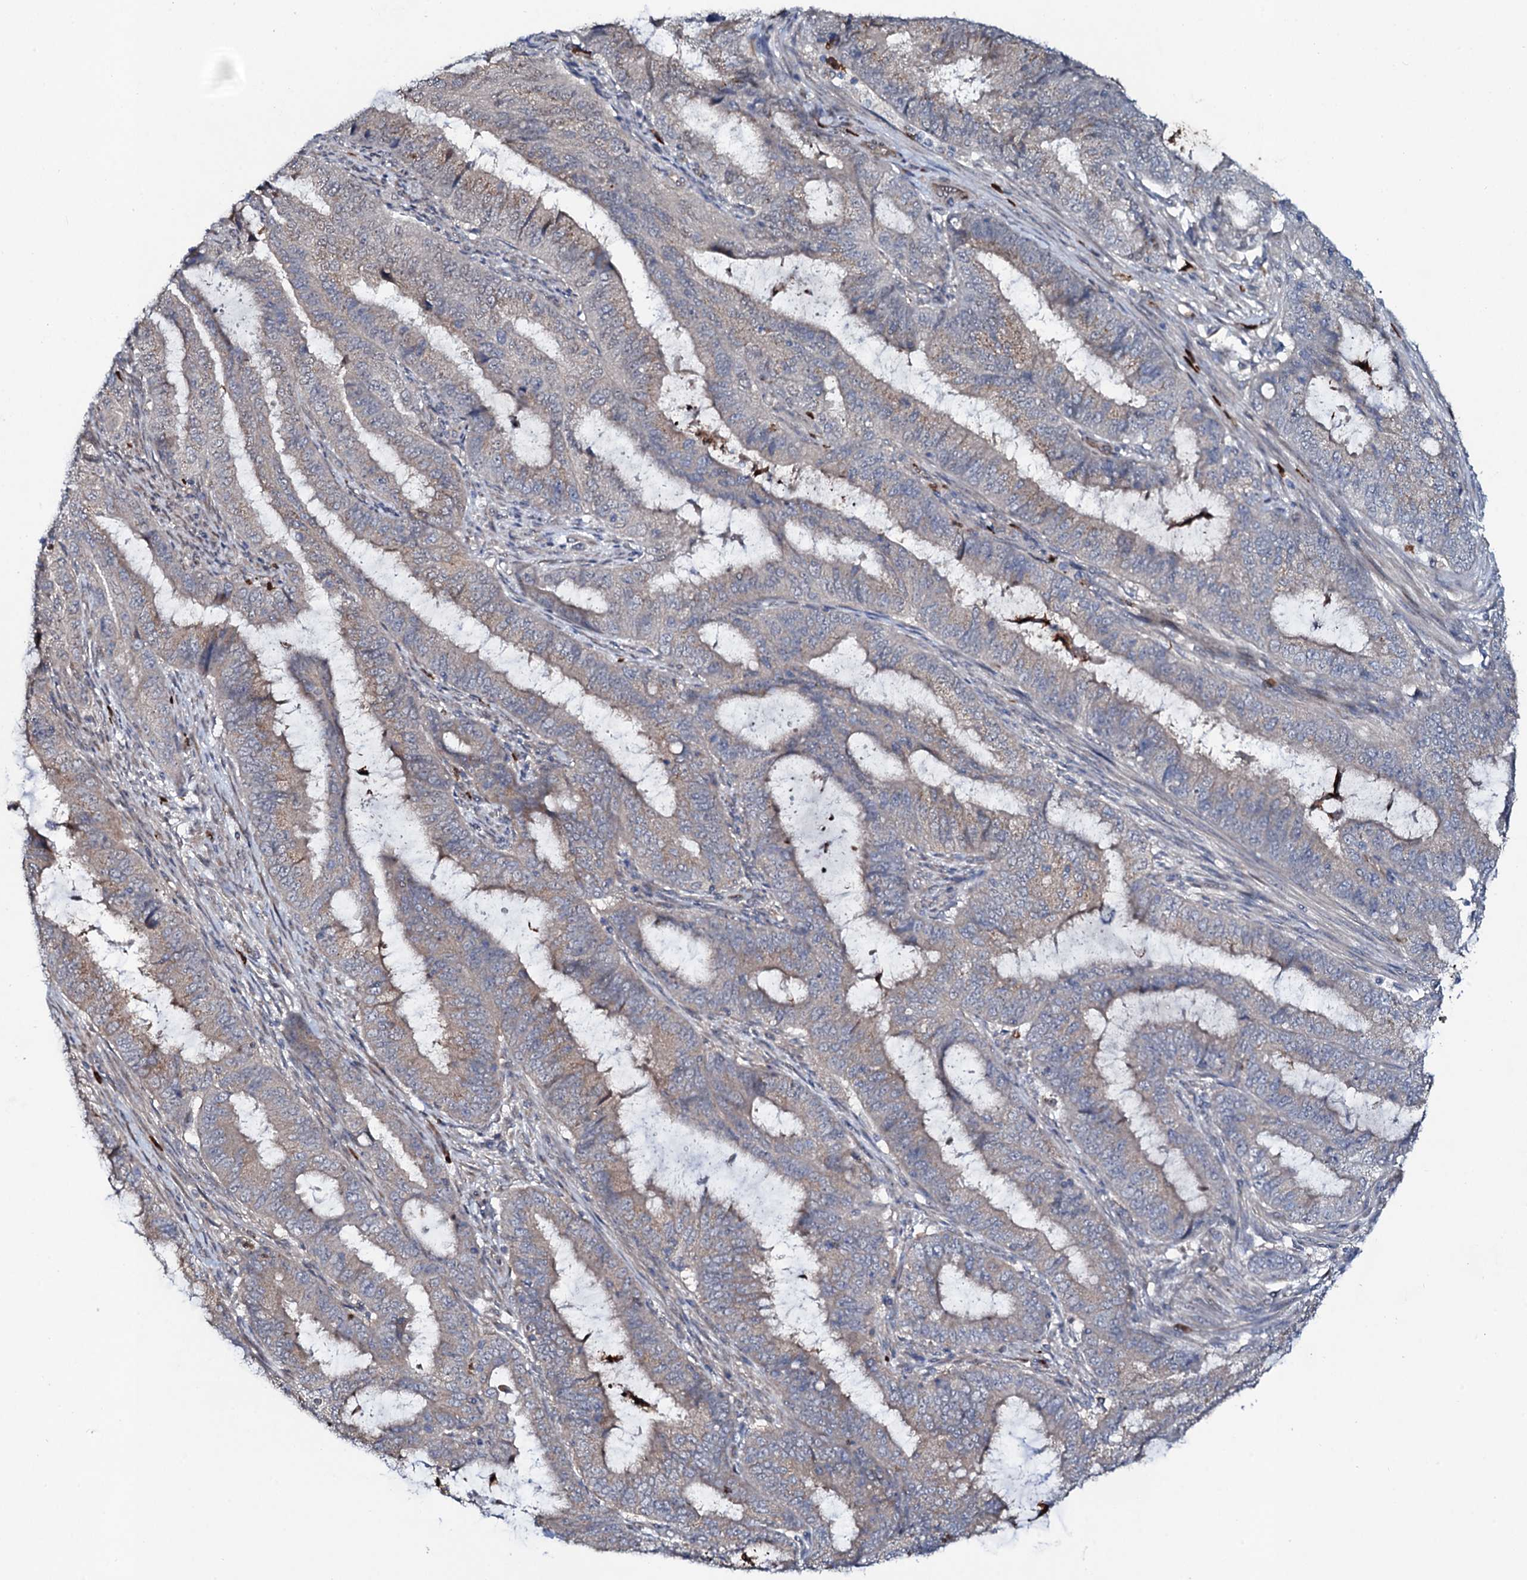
{"staining": {"intensity": "moderate", "quantity": "25%-75%", "location": "cytoplasmic/membranous,nuclear"}, "tissue": "endometrial cancer", "cell_type": "Tumor cells", "image_type": "cancer", "snomed": [{"axis": "morphology", "description": "Adenocarcinoma, NOS"}, {"axis": "topography", "description": "Endometrium"}], "caption": "Human adenocarcinoma (endometrial) stained with a protein marker demonstrates moderate staining in tumor cells.", "gene": "COG6", "patient": {"sex": "female", "age": 51}}